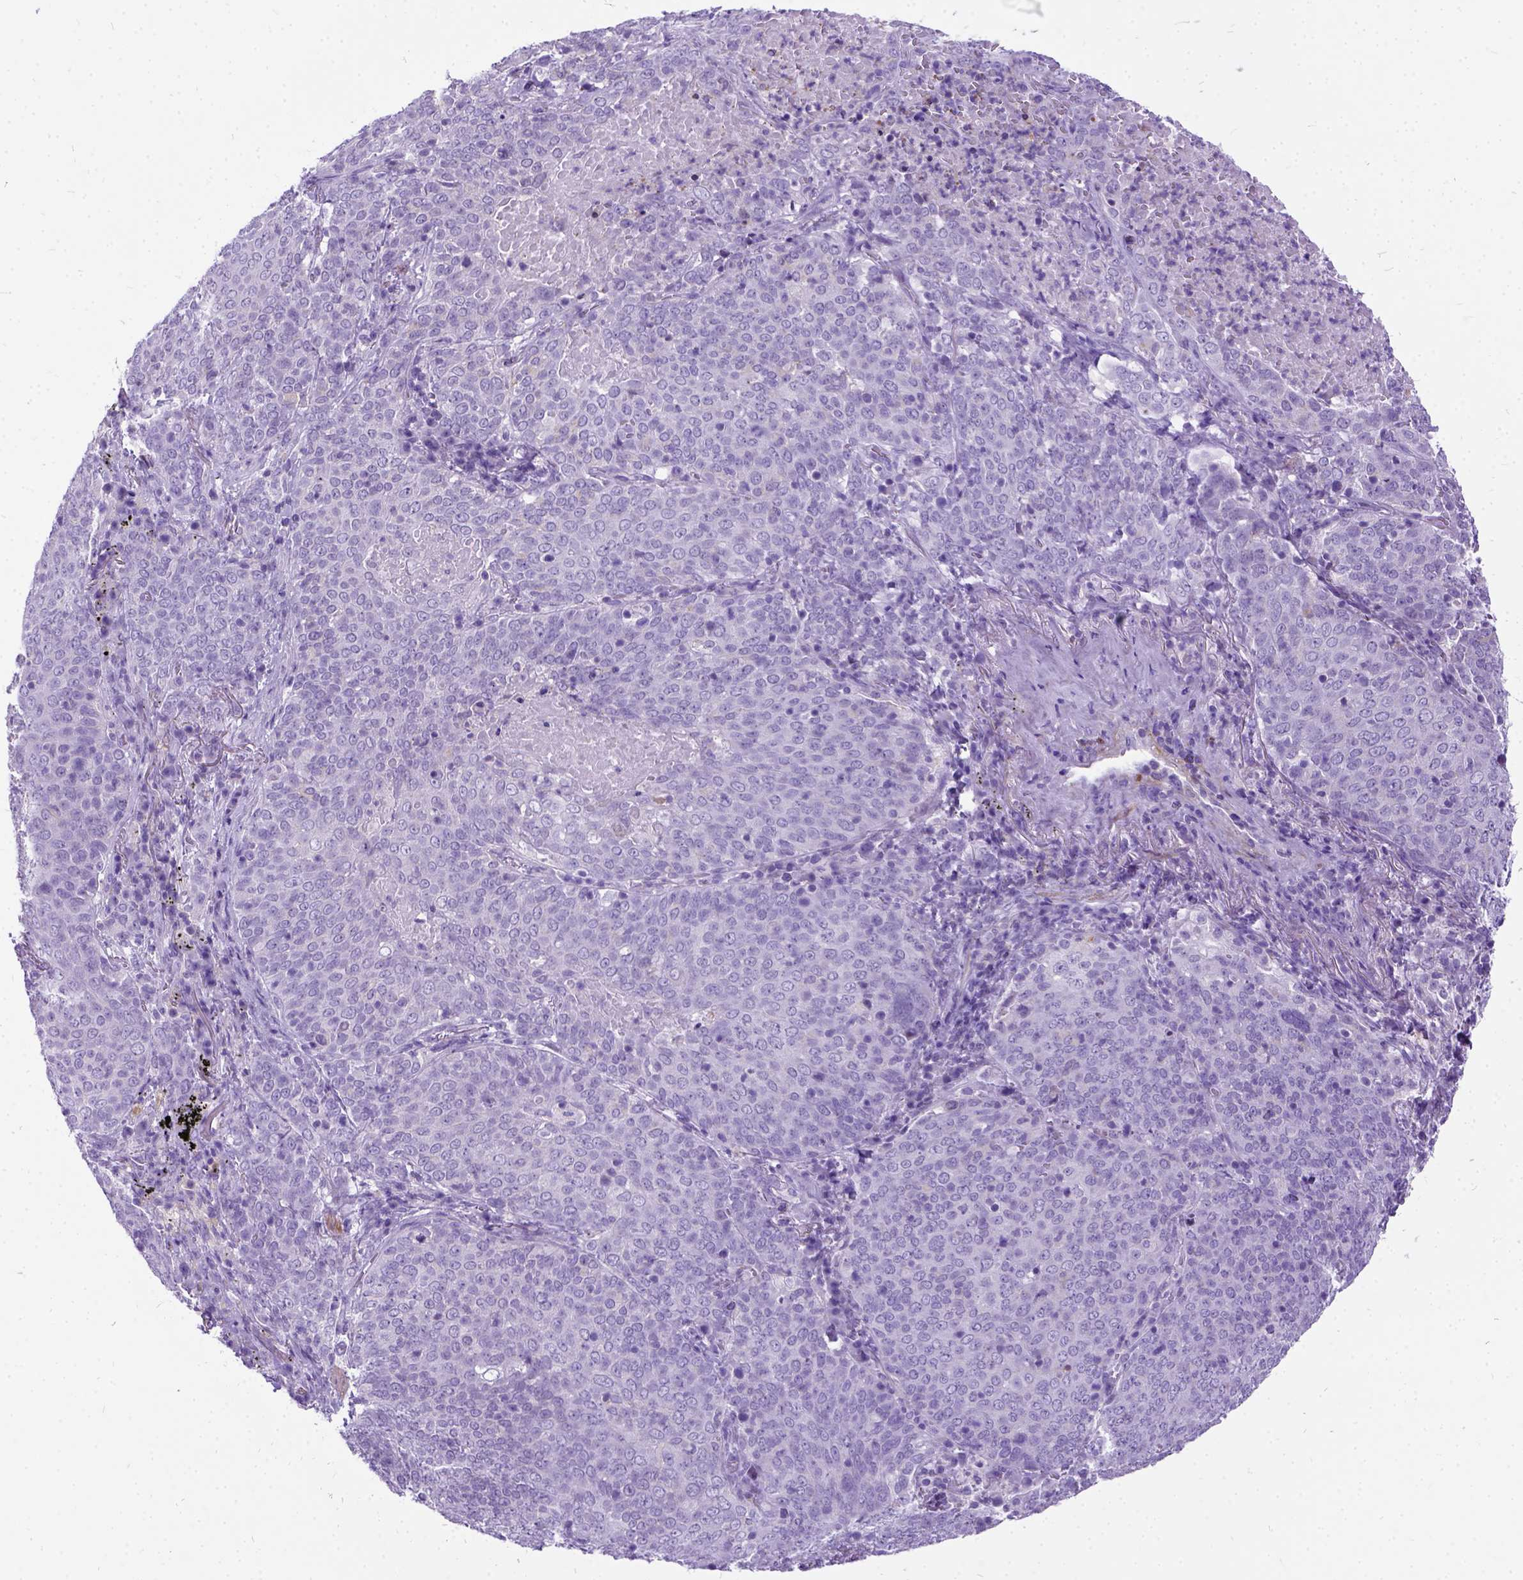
{"staining": {"intensity": "negative", "quantity": "none", "location": "none"}, "tissue": "lung cancer", "cell_type": "Tumor cells", "image_type": "cancer", "snomed": [{"axis": "morphology", "description": "Squamous cell carcinoma, NOS"}, {"axis": "topography", "description": "Lung"}], "caption": "This is a micrograph of IHC staining of lung cancer (squamous cell carcinoma), which shows no positivity in tumor cells.", "gene": "PRG2", "patient": {"sex": "male", "age": 82}}